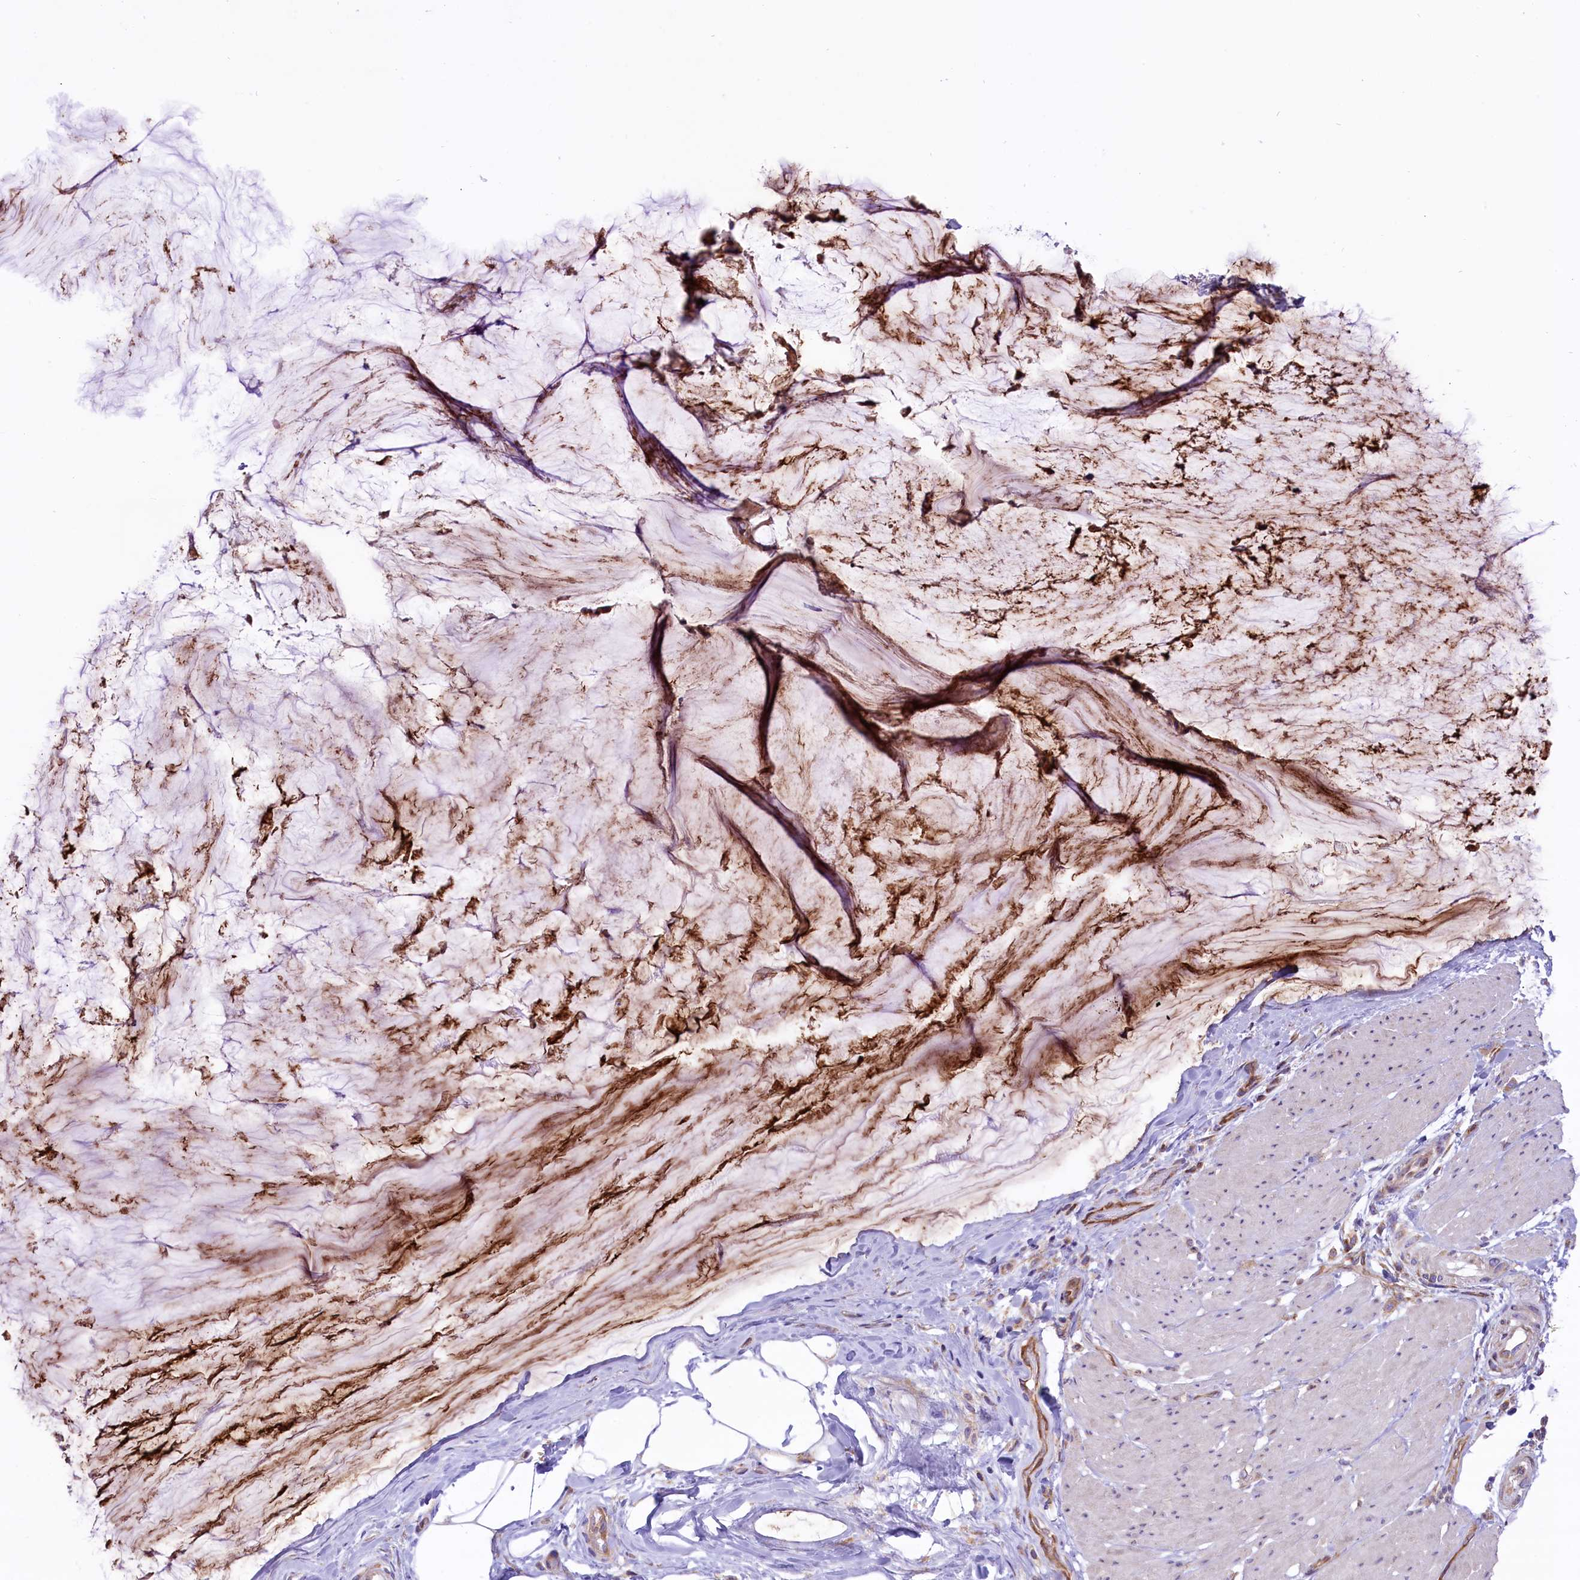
{"staining": {"intensity": "moderate", "quantity": ">75%", "location": "cytoplasmic/membranous"}, "tissue": "ovarian cancer", "cell_type": "Tumor cells", "image_type": "cancer", "snomed": [{"axis": "morphology", "description": "Cystadenocarcinoma, mucinous, NOS"}, {"axis": "topography", "description": "Ovary"}], "caption": "Immunohistochemistry (DAB) staining of human ovarian cancer shows moderate cytoplasmic/membranous protein staining in approximately >75% of tumor cells.", "gene": "PTPRU", "patient": {"sex": "female", "age": 39}}